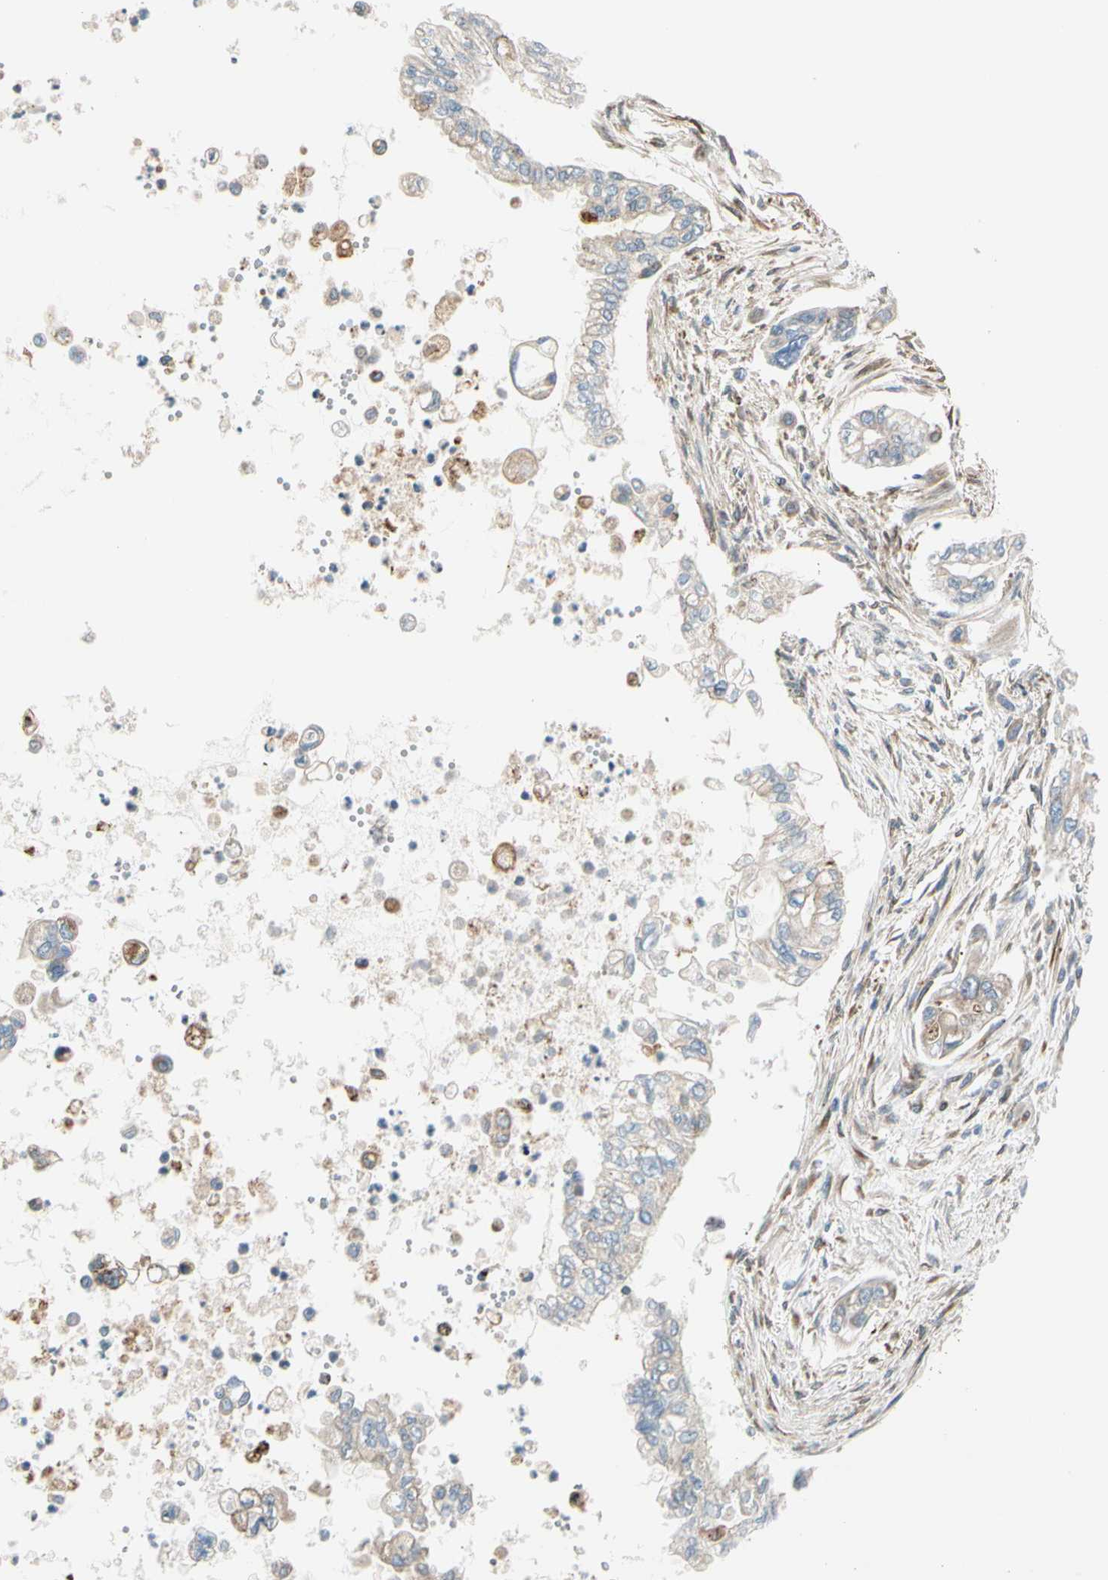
{"staining": {"intensity": "weak", "quantity": "25%-75%", "location": "cytoplasmic/membranous"}, "tissue": "pancreatic cancer", "cell_type": "Tumor cells", "image_type": "cancer", "snomed": [{"axis": "morphology", "description": "Normal tissue, NOS"}, {"axis": "topography", "description": "Pancreas"}], "caption": "Protein expression by immunohistochemistry (IHC) reveals weak cytoplasmic/membranous positivity in about 25%-75% of tumor cells in pancreatic cancer.", "gene": "NUCB1", "patient": {"sex": "male", "age": 42}}